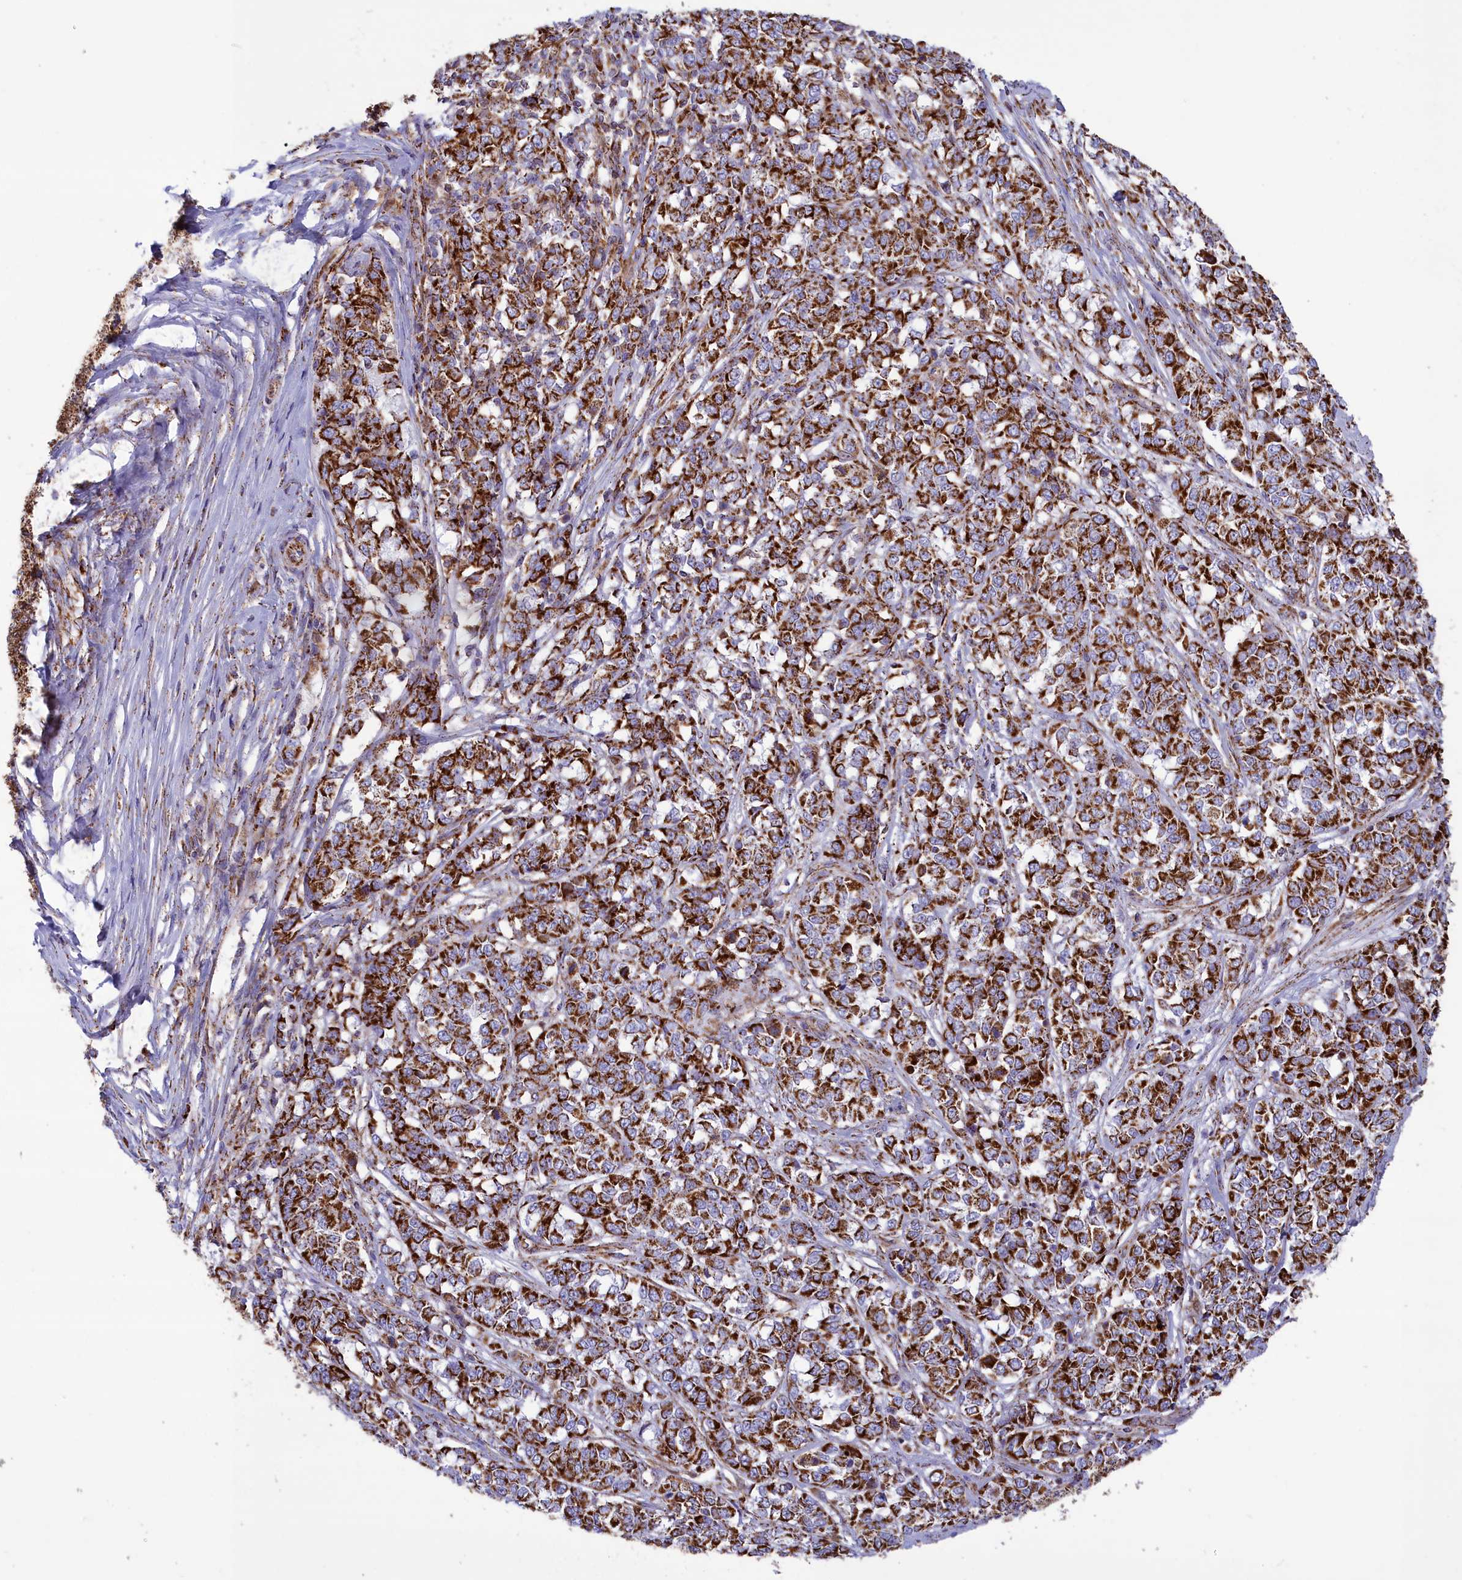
{"staining": {"intensity": "strong", "quantity": ">75%", "location": "cytoplasmic/membranous"}, "tissue": "melanoma", "cell_type": "Tumor cells", "image_type": "cancer", "snomed": [{"axis": "morphology", "description": "Malignant melanoma, NOS"}, {"axis": "topography", "description": "Skin"}], "caption": "A high amount of strong cytoplasmic/membranous positivity is identified in about >75% of tumor cells in malignant melanoma tissue. (IHC, brightfield microscopy, high magnification).", "gene": "ISOC2", "patient": {"sex": "female", "age": 72}}